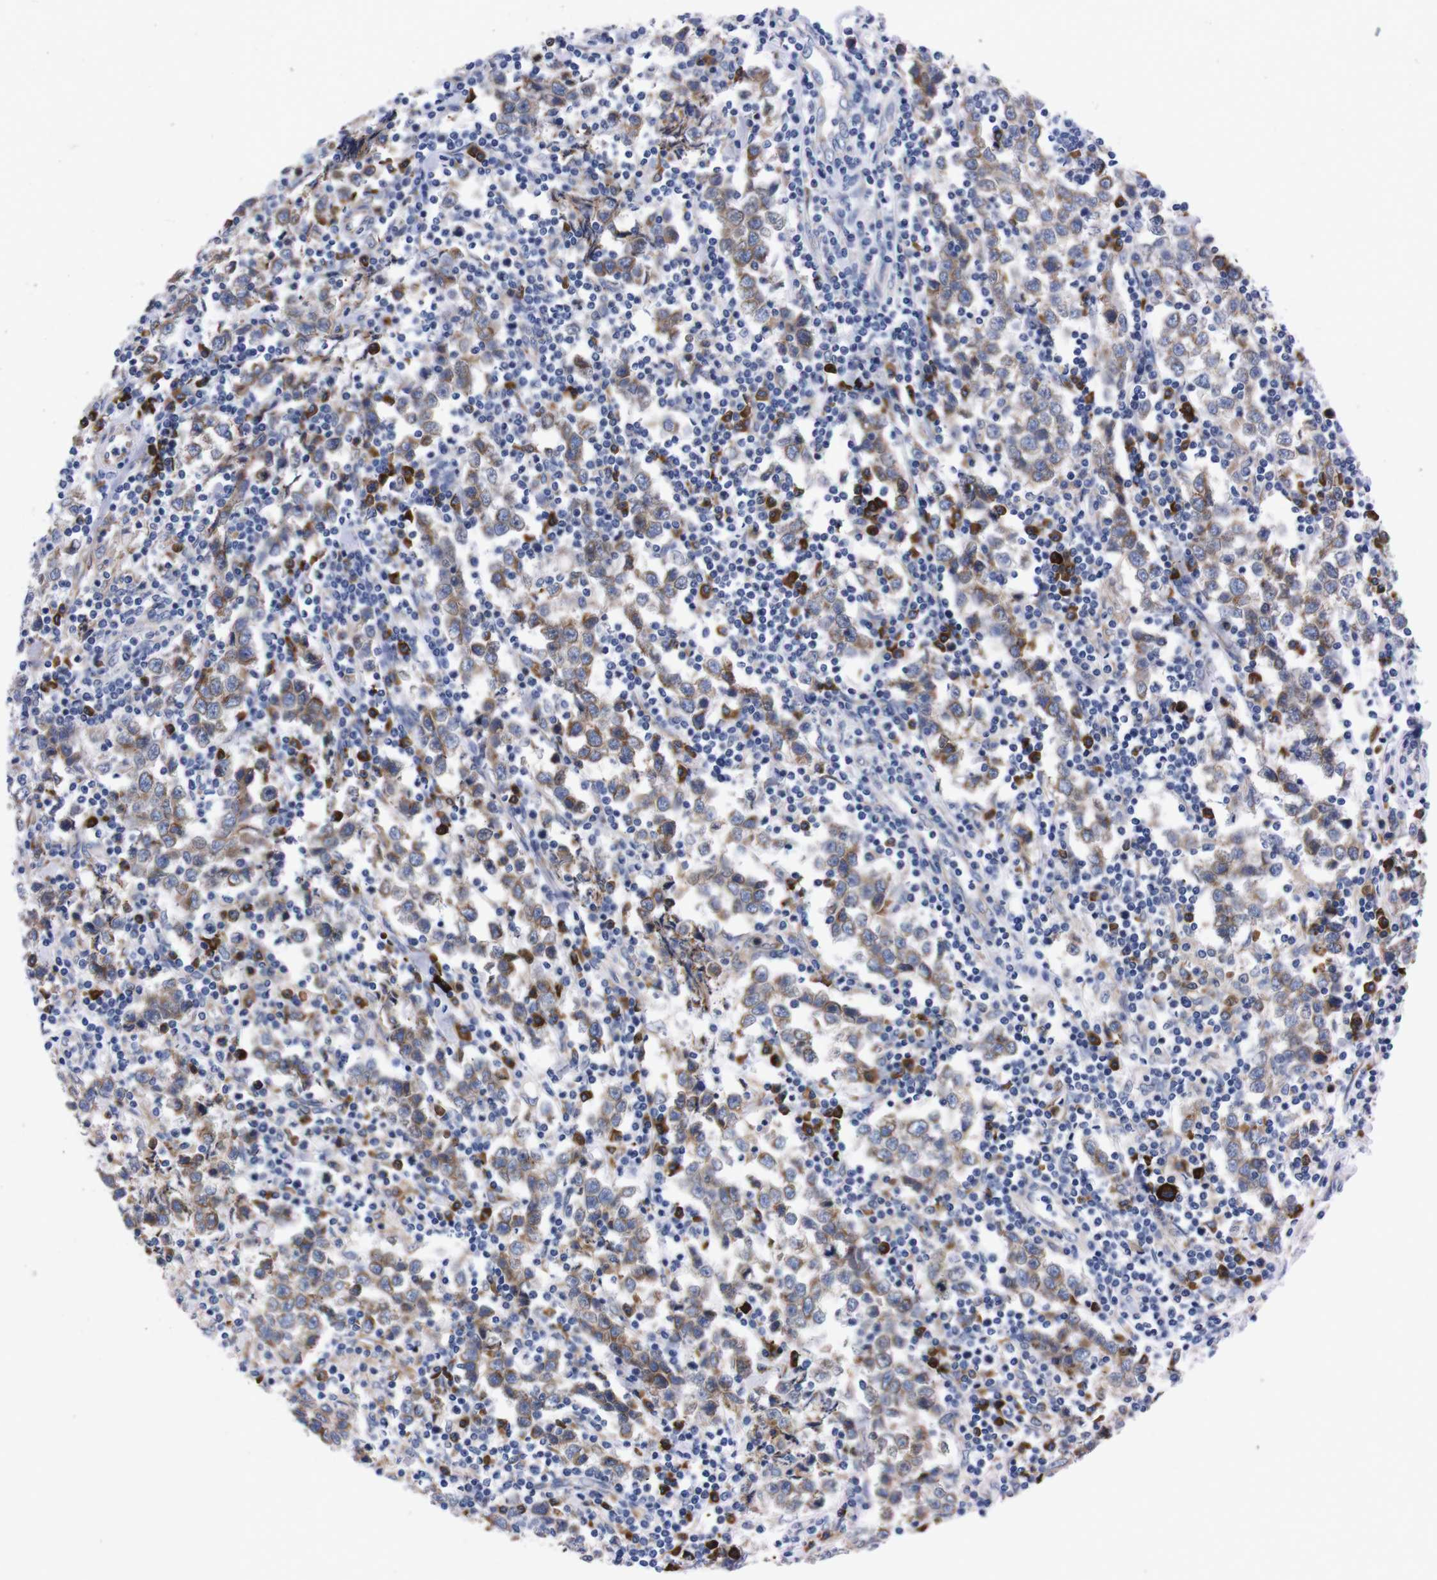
{"staining": {"intensity": "moderate", "quantity": "25%-75%", "location": "cytoplasmic/membranous"}, "tissue": "testis cancer", "cell_type": "Tumor cells", "image_type": "cancer", "snomed": [{"axis": "morphology", "description": "Seminoma, NOS"}, {"axis": "morphology", "description": "Carcinoma, Embryonal, NOS"}, {"axis": "topography", "description": "Testis"}], "caption": "Testis seminoma was stained to show a protein in brown. There is medium levels of moderate cytoplasmic/membranous staining in approximately 25%-75% of tumor cells.", "gene": "NEBL", "patient": {"sex": "male", "age": 36}}